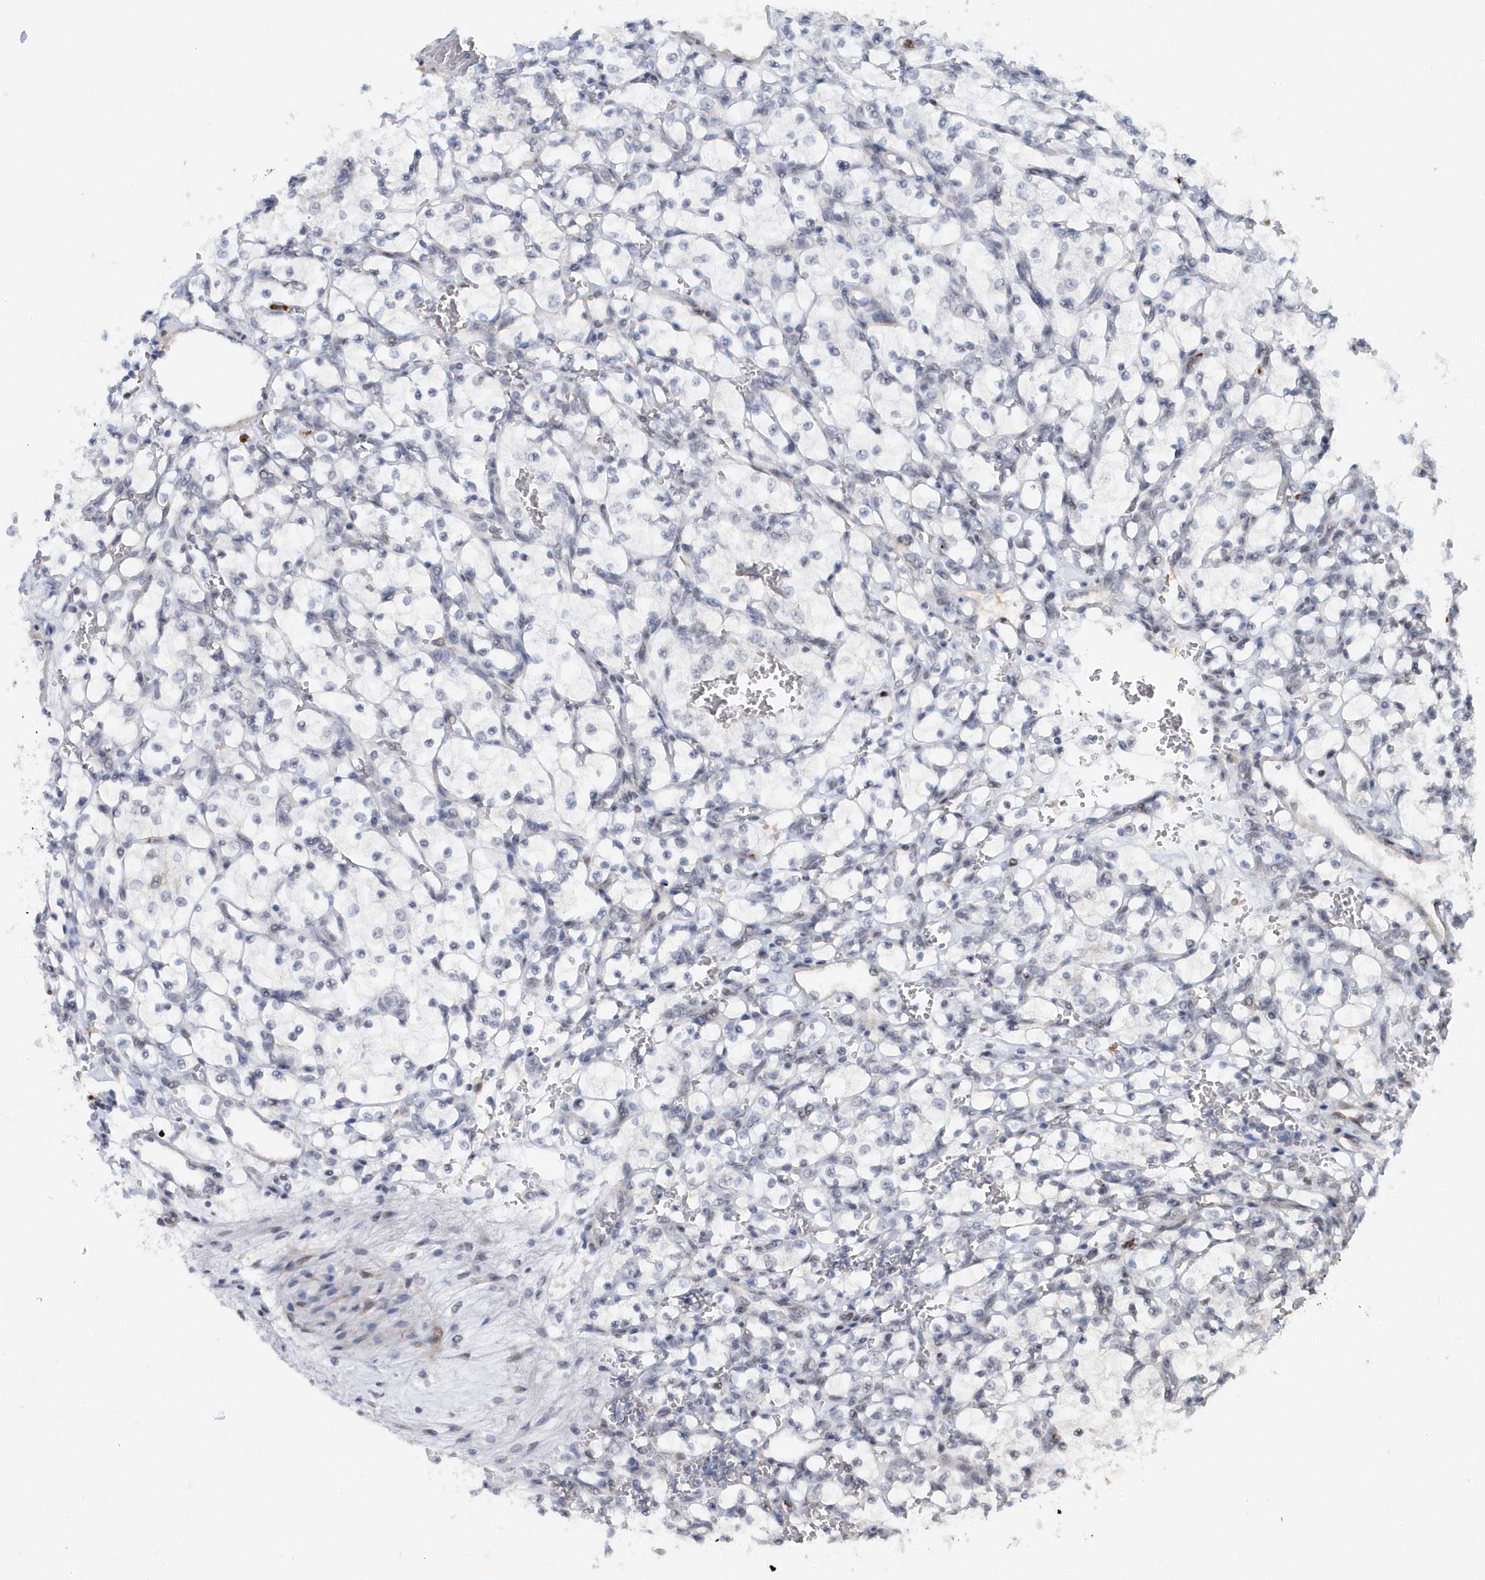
{"staining": {"intensity": "negative", "quantity": "none", "location": "none"}, "tissue": "renal cancer", "cell_type": "Tumor cells", "image_type": "cancer", "snomed": [{"axis": "morphology", "description": "Adenocarcinoma, NOS"}, {"axis": "topography", "description": "Kidney"}], "caption": "Immunohistochemistry photomicrograph of neoplastic tissue: renal cancer stained with DAB shows no significant protein positivity in tumor cells. (DAB (3,3'-diaminobenzidine) immunohistochemistry, high magnification).", "gene": "ASCL4", "patient": {"sex": "female", "age": 69}}